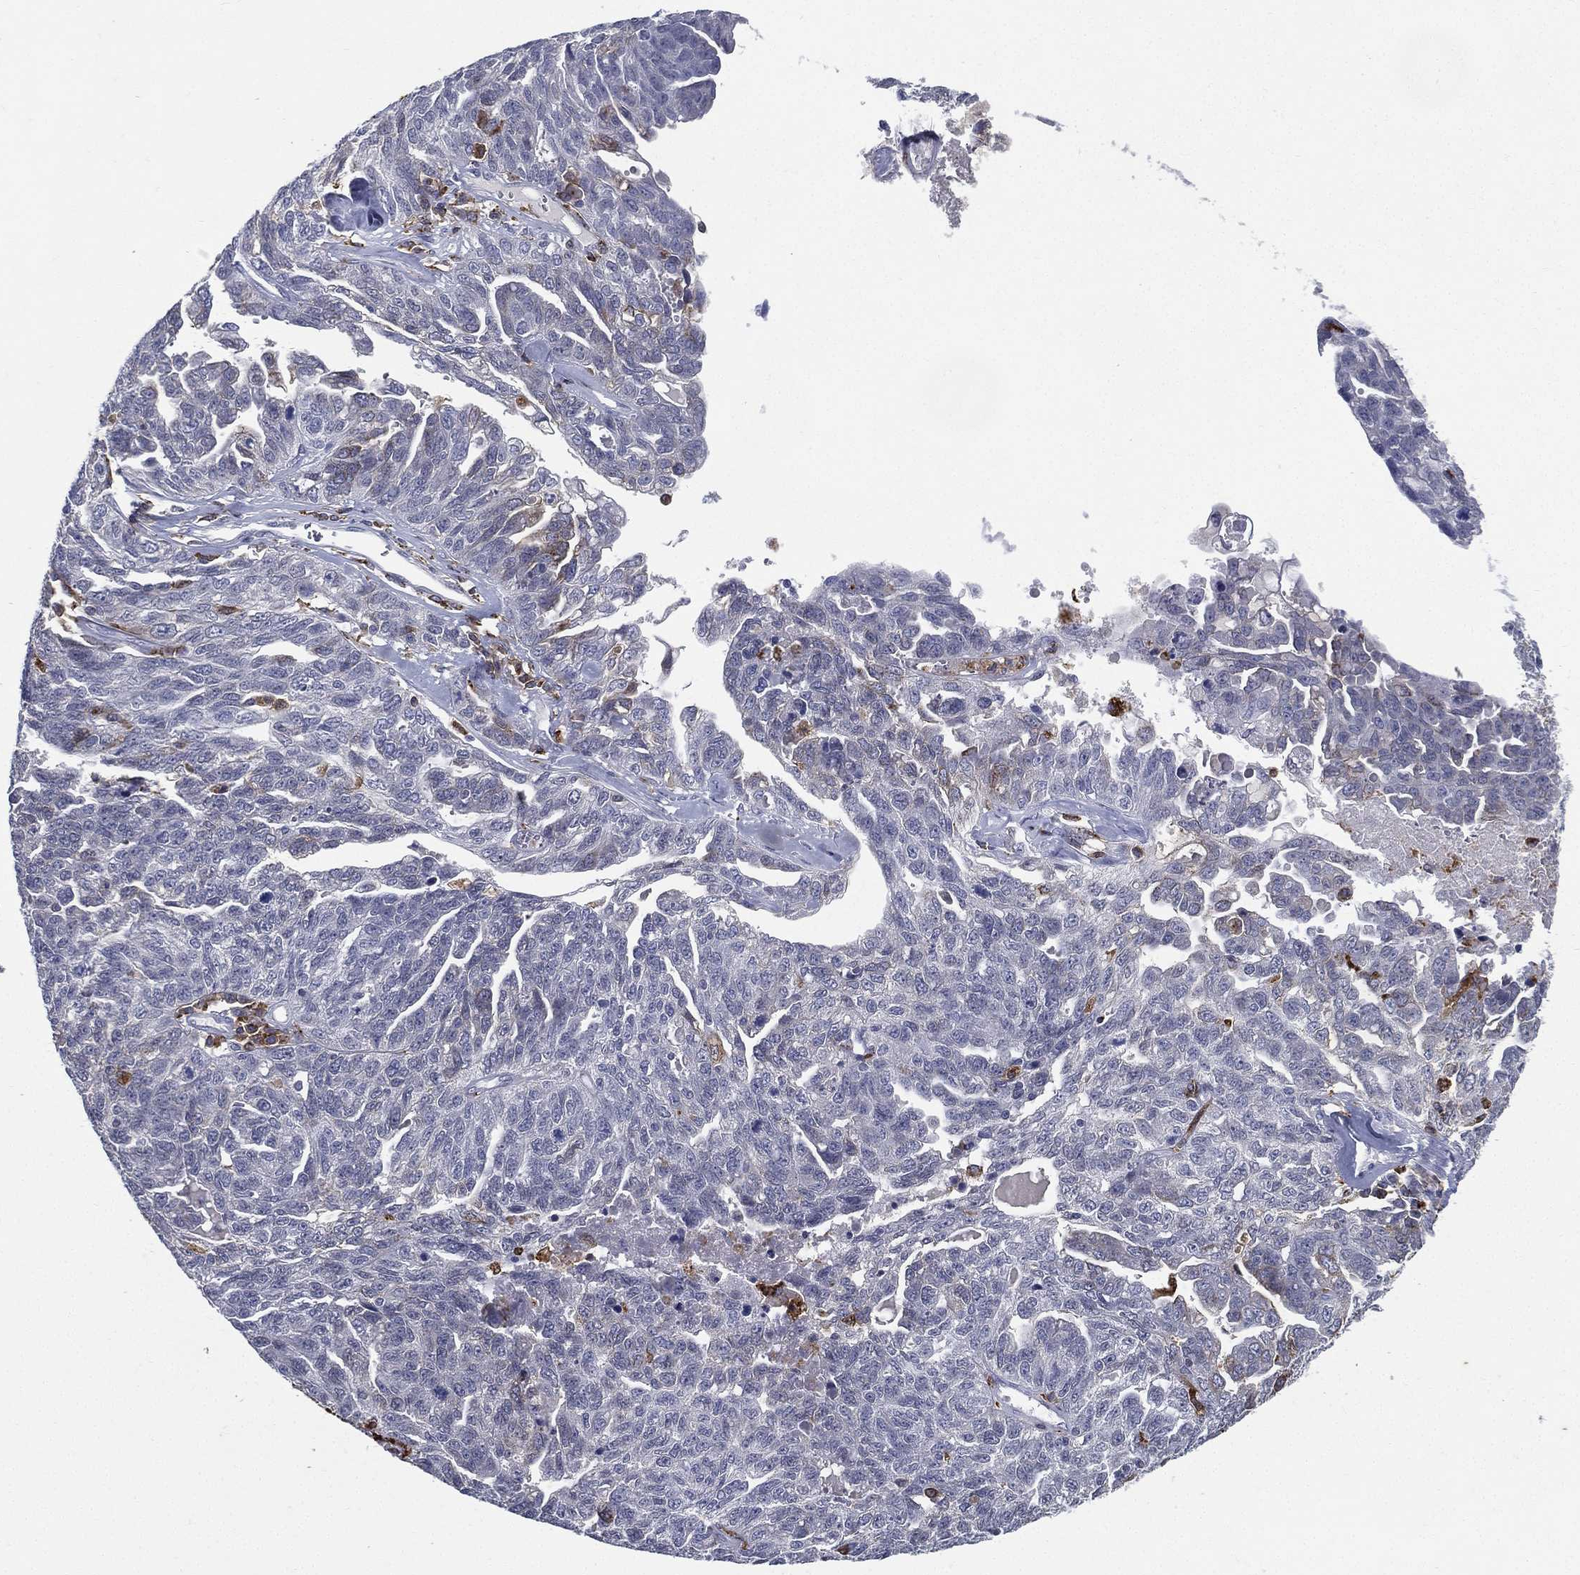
{"staining": {"intensity": "negative", "quantity": "none", "location": "none"}, "tissue": "ovarian cancer", "cell_type": "Tumor cells", "image_type": "cancer", "snomed": [{"axis": "morphology", "description": "Cystadenocarcinoma, serous, NOS"}, {"axis": "topography", "description": "Ovary"}], "caption": "Immunohistochemical staining of human ovarian serous cystadenocarcinoma shows no significant staining in tumor cells.", "gene": "EVI2B", "patient": {"sex": "female", "age": 71}}